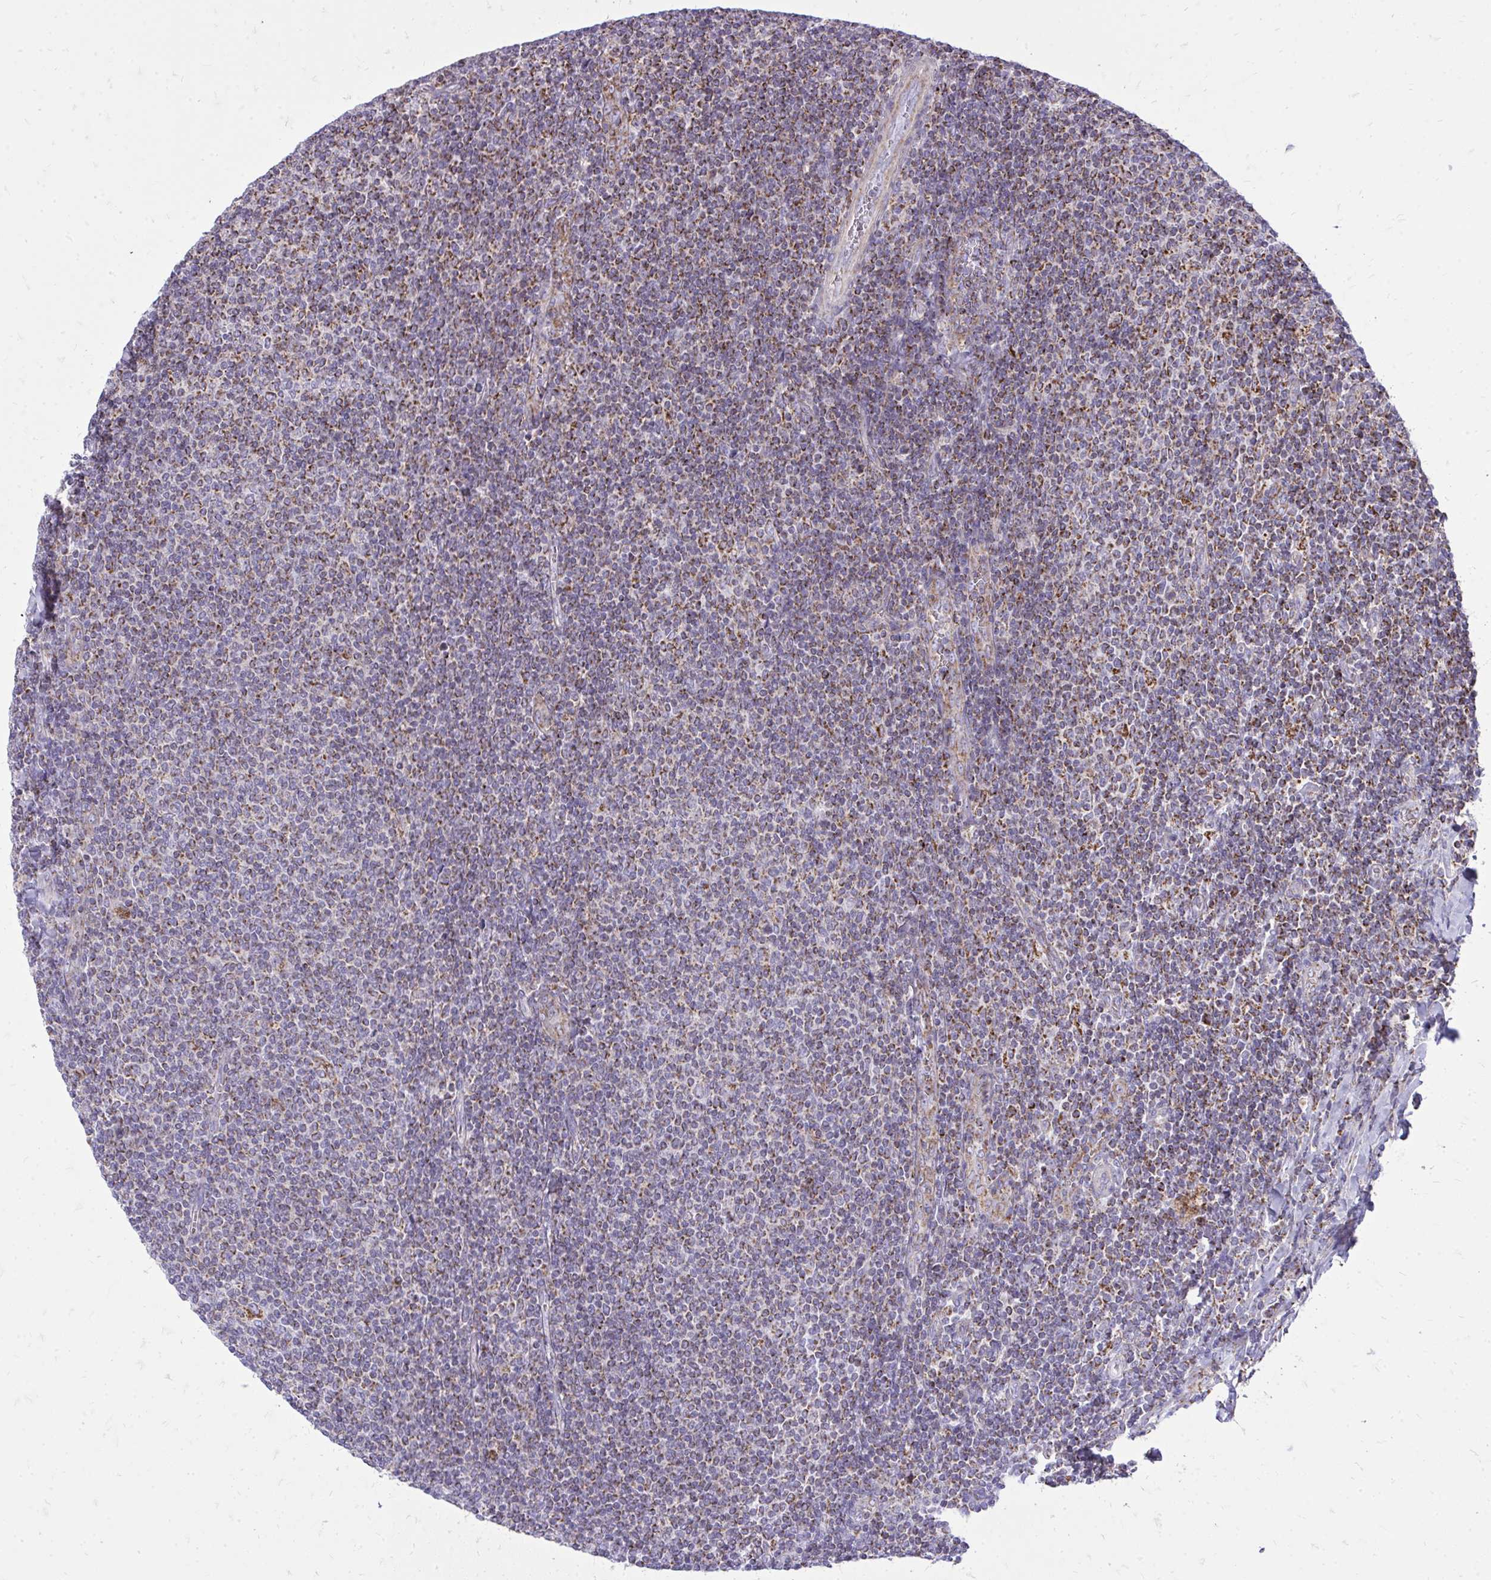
{"staining": {"intensity": "weak", "quantity": "<25%", "location": "cytoplasmic/membranous"}, "tissue": "lymphoma", "cell_type": "Tumor cells", "image_type": "cancer", "snomed": [{"axis": "morphology", "description": "Malignant lymphoma, non-Hodgkin's type, Low grade"}, {"axis": "topography", "description": "Lymph node"}], "caption": "A histopathology image of malignant lymphoma, non-Hodgkin's type (low-grade) stained for a protein exhibits no brown staining in tumor cells.", "gene": "SPTBN2", "patient": {"sex": "male", "age": 52}}